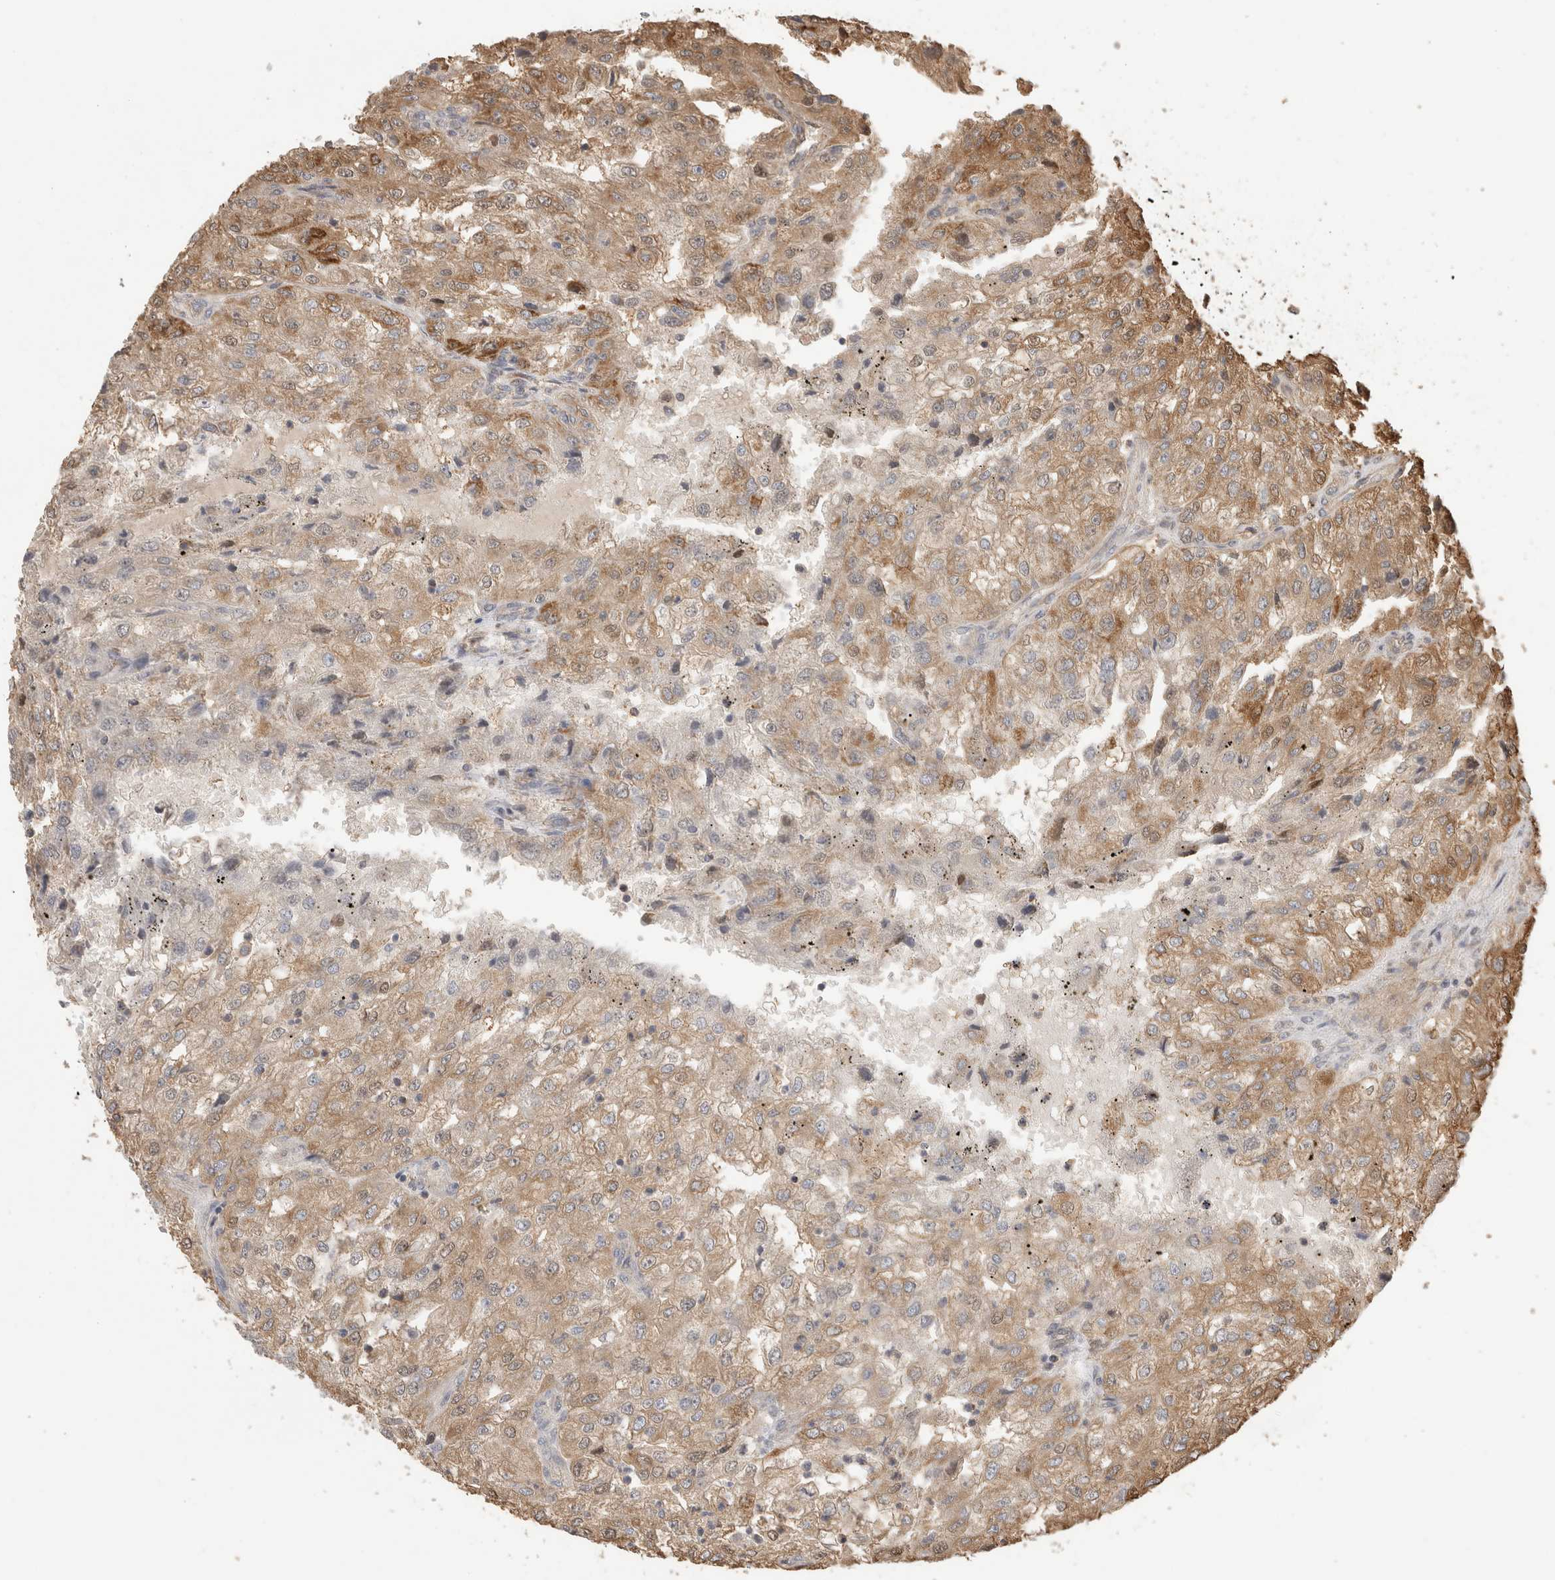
{"staining": {"intensity": "moderate", "quantity": "25%-75%", "location": "cytoplasmic/membranous"}, "tissue": "renal cancer", "cell_type": "Tumor cells", "image_type": "cancer", "snomed": [{"axis": "morphology", "description": "Adenocarcinoma, NOS"}, {"axis": "topography", "description": "Kidney"}], "caption": "Renal cancer (adenocarcinoma) was stained to show a protein in brown. There is medium levels of moderate cytoplasmic/membranous staining in about 25%-75% of tumor cells.", "gene": "IMMP2L", "patient": {"sex": "female", "age": 54}}